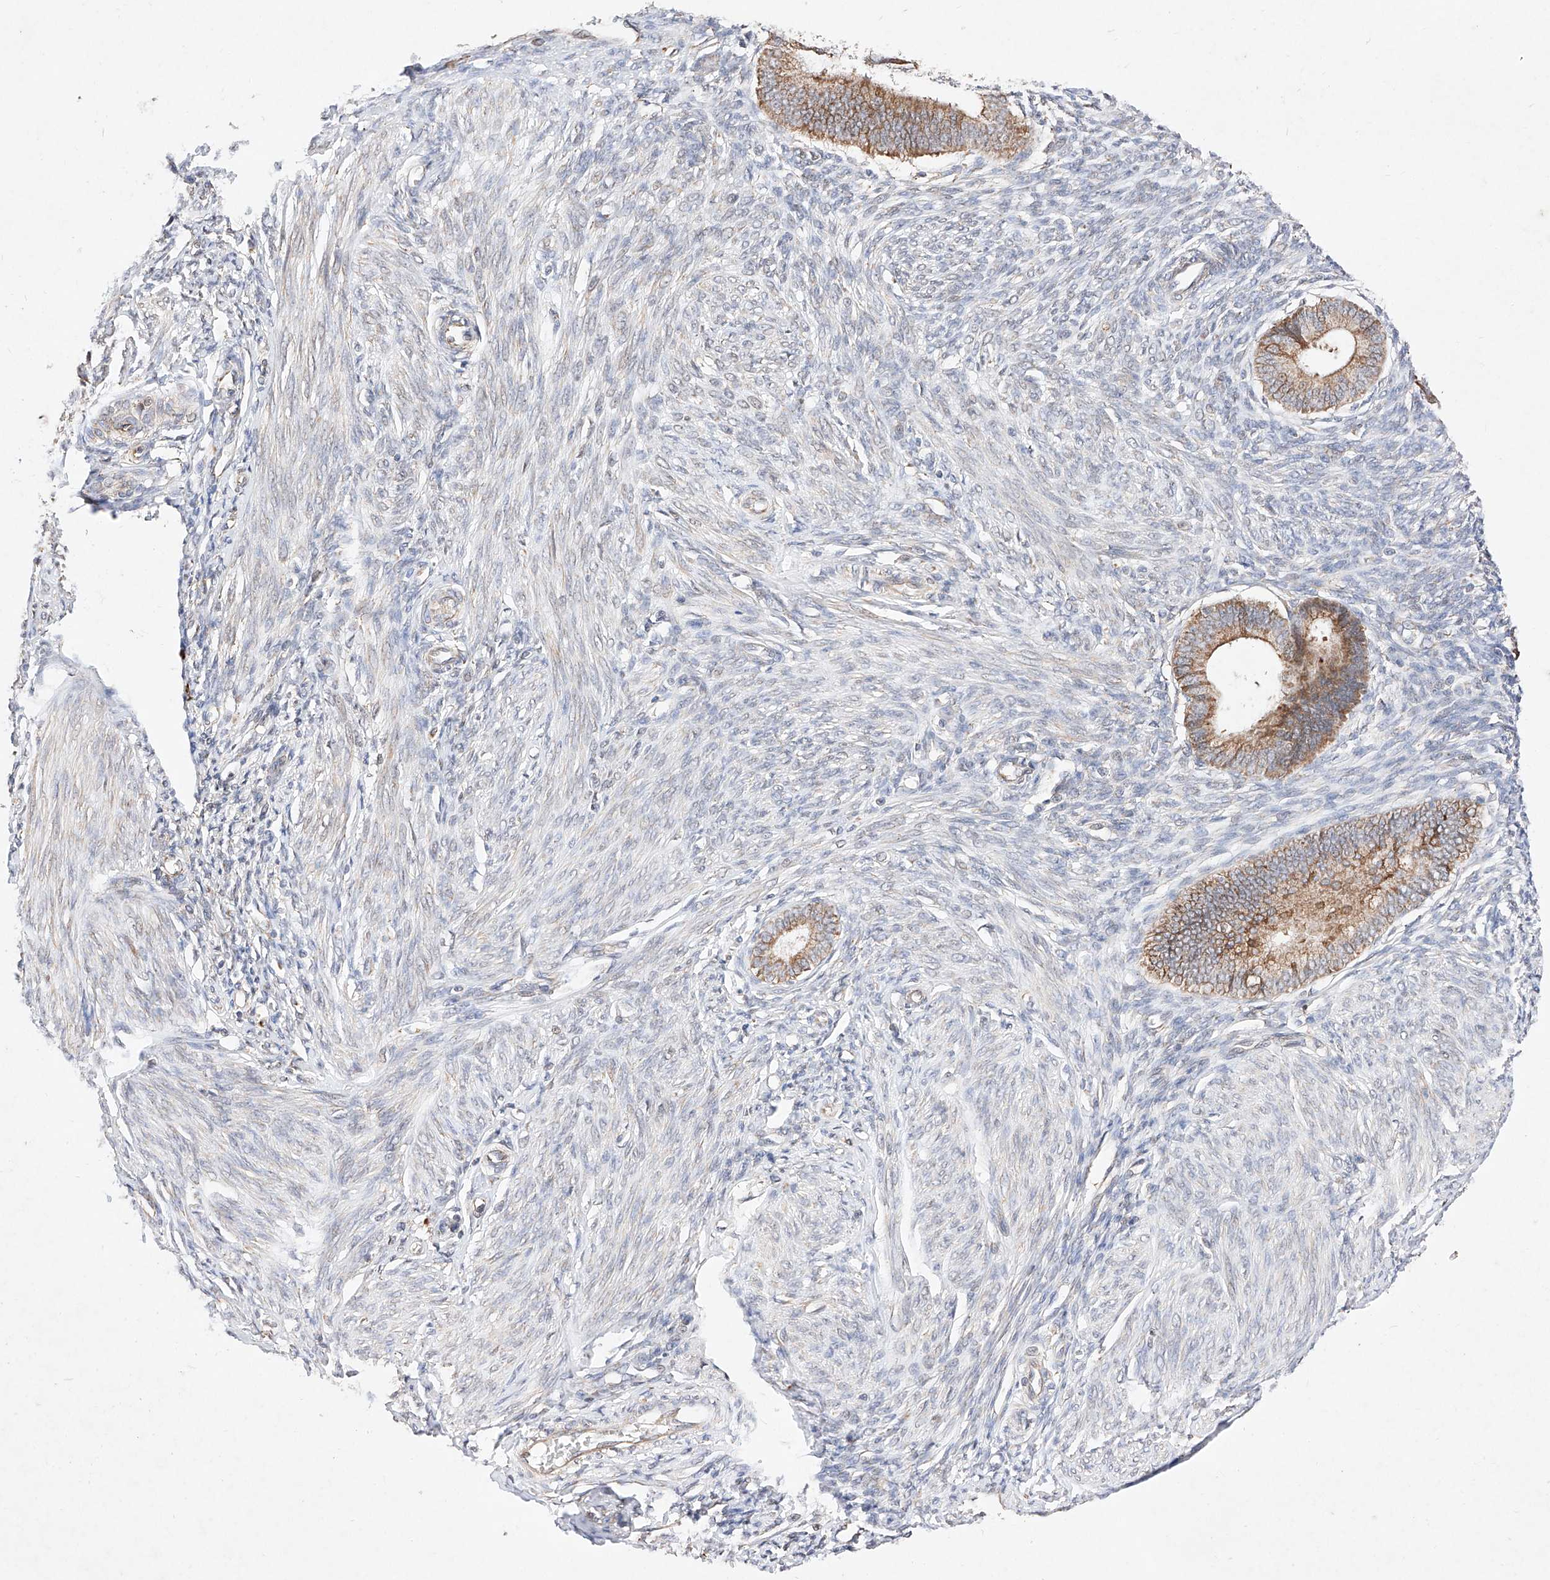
{"staining": {"intensity": "weak", "quantity": "<25%", "location": "cytoplasmic/membranous"}, "tissue": "endometrium", "cell_type": "Cells in endometrial stroma", "image_type": "normal", "snomed": [{"axis": "morphology", "description": "Normal tissue, NOS"}, {"axis": "topography", "description": "Endometrium"}], "caption": "IHC of benign endometrium displays no positivity in cells in endometrial stroma.", "gene": "ATP9B", "patient": {"sex": "female", "age": 46}}